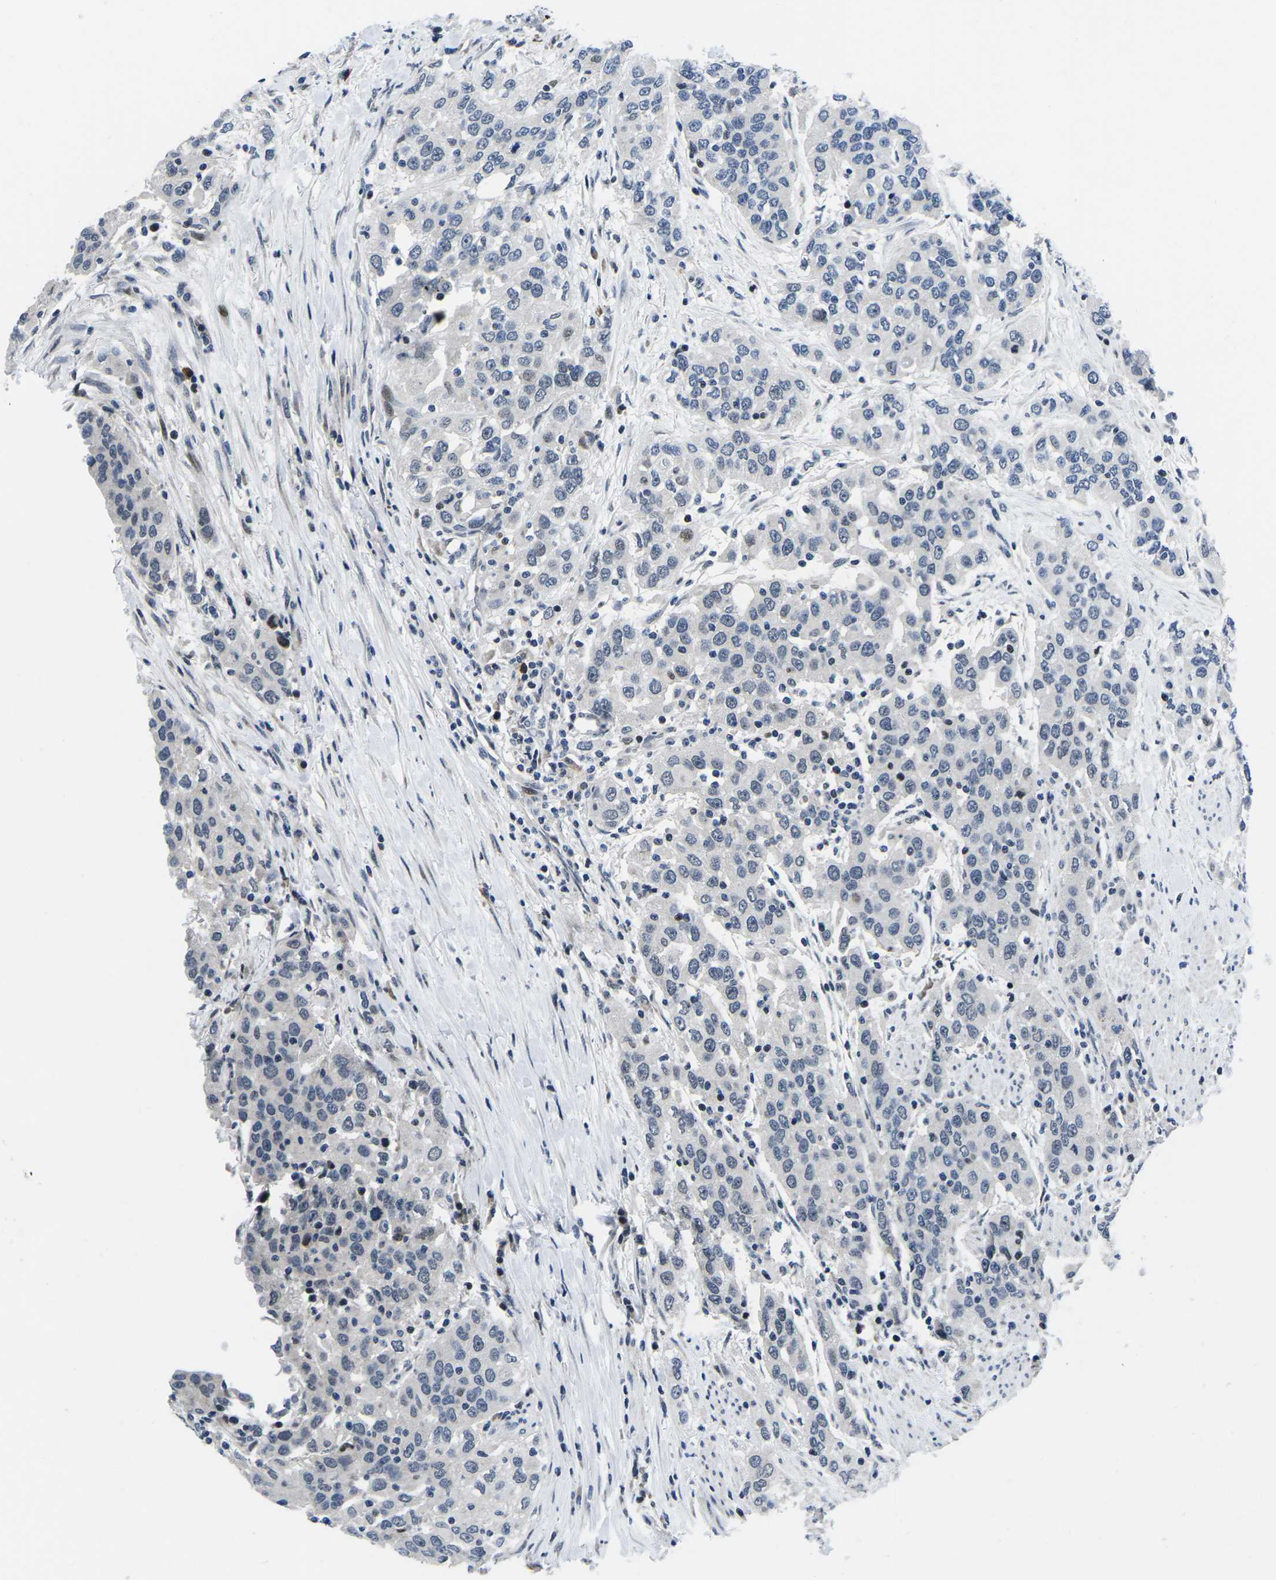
{"staining": {"intensity": "negative", "quantity": "none", "location": "none"}, "tissue": "urothelial cancer", "cell_type": "Tumor cells", "image_type": "cancer", "snomed": [{"axis": "morphology", "description": "Urothelial carcinoma, High grade"}, {"axis": "topography", "description": "Urinary bladder"}], "caption": "Human urothelial cancer stained for a protein using IHC exhibits no expression in tumor cells.", "gene": "CDC73", "patient": {"sex": "female", "age": 80}}